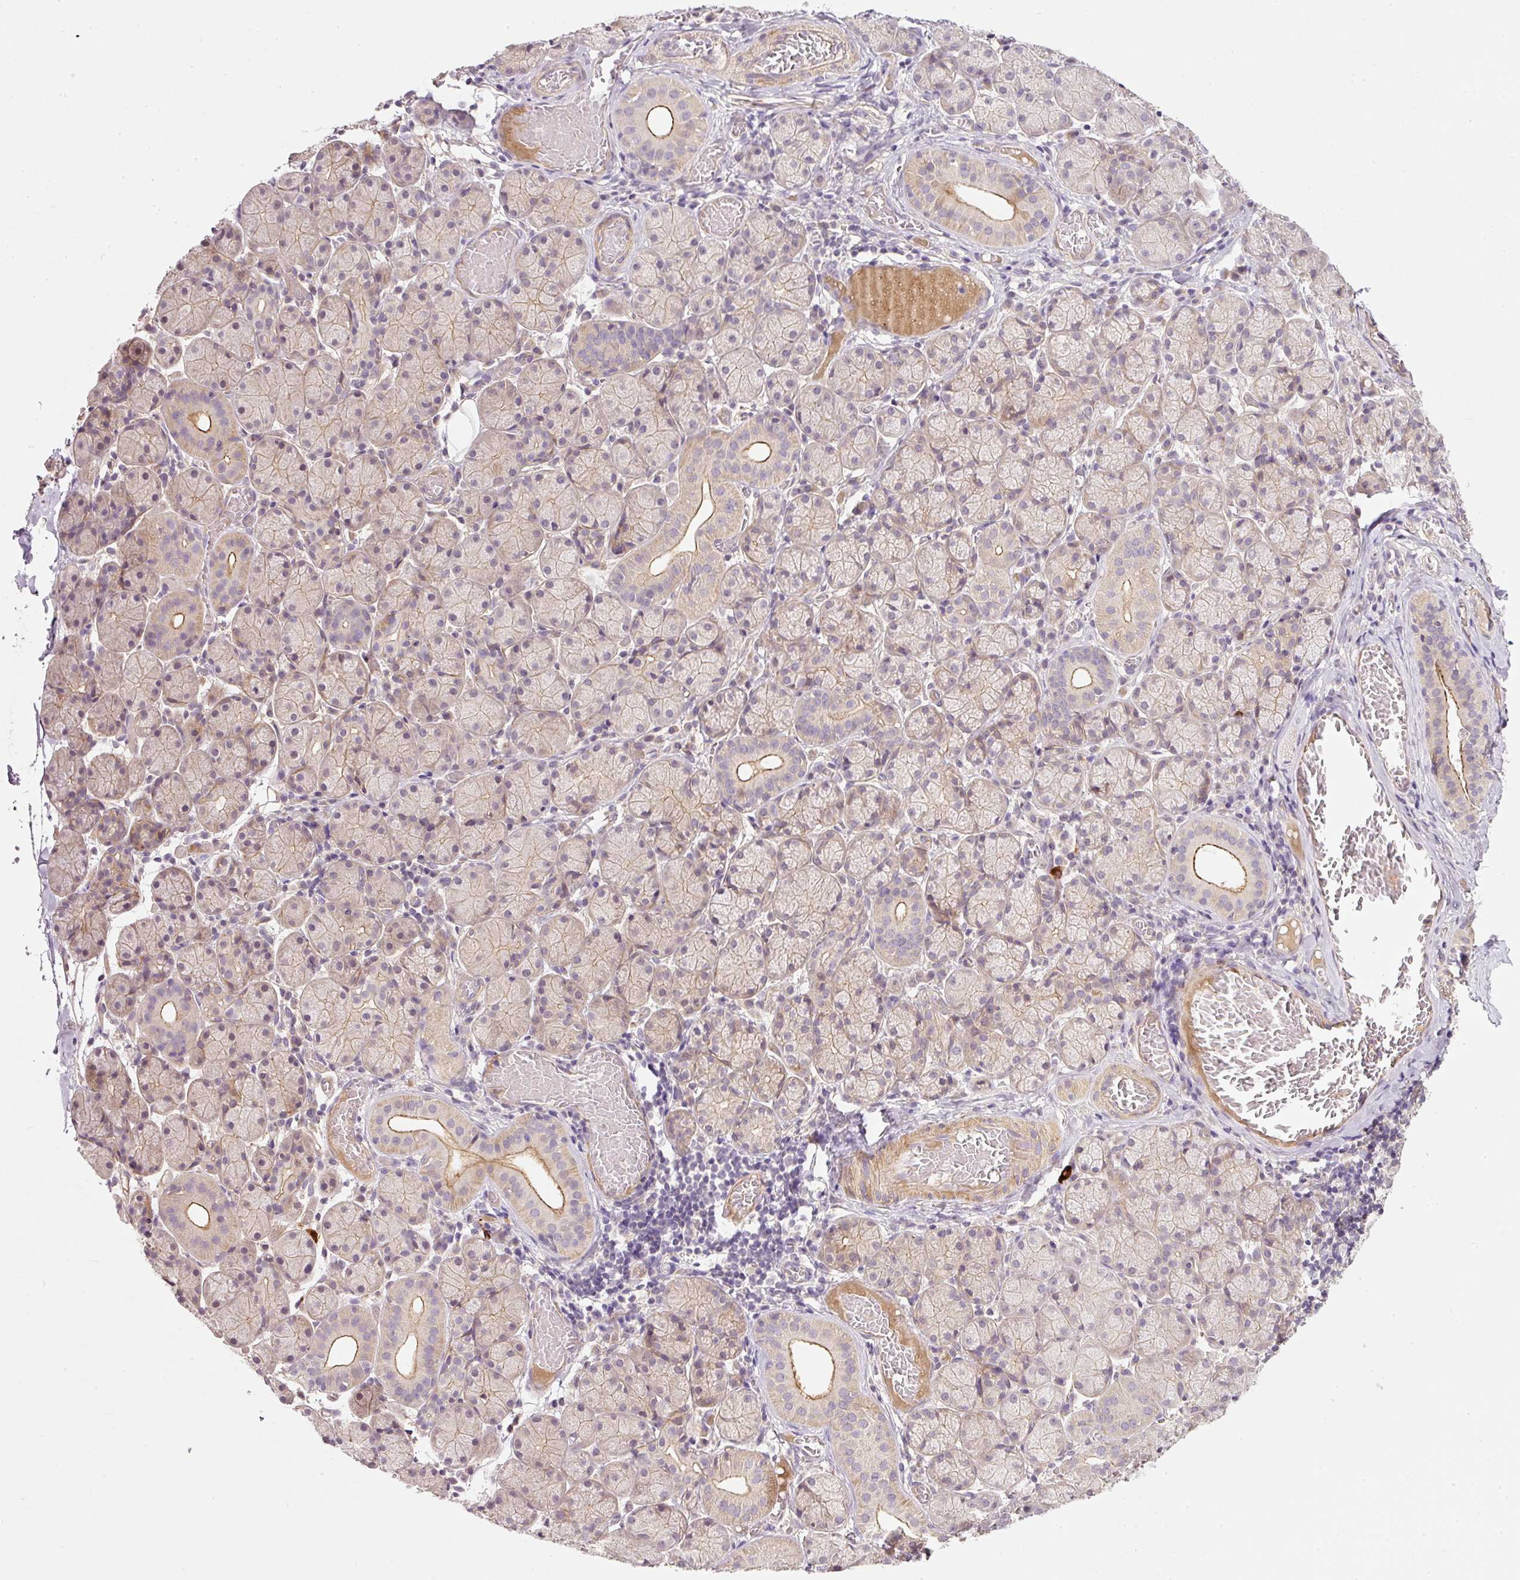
{"staining": {"intensity": "moderate", "quantity": "25%-75%", "location": "cytoplasmic/membranous"}, "tissue": "salivary gland", "cell_type": "Glandular cells", "image_type": "normal", "snomed": [{"axis": "morphology", "description": "Normal tissue, NOS"}, {"axis": "topography", "description": "Salivary gland"}], "caption": "Normal salivary gland reveals moderate cytoplasmic/membranous positivity in about 25%-75% of glandular cells, visualized by immunohistochemistry.", "gene": "TIRAP", "patient": {"sex": "female", "age": 24}}